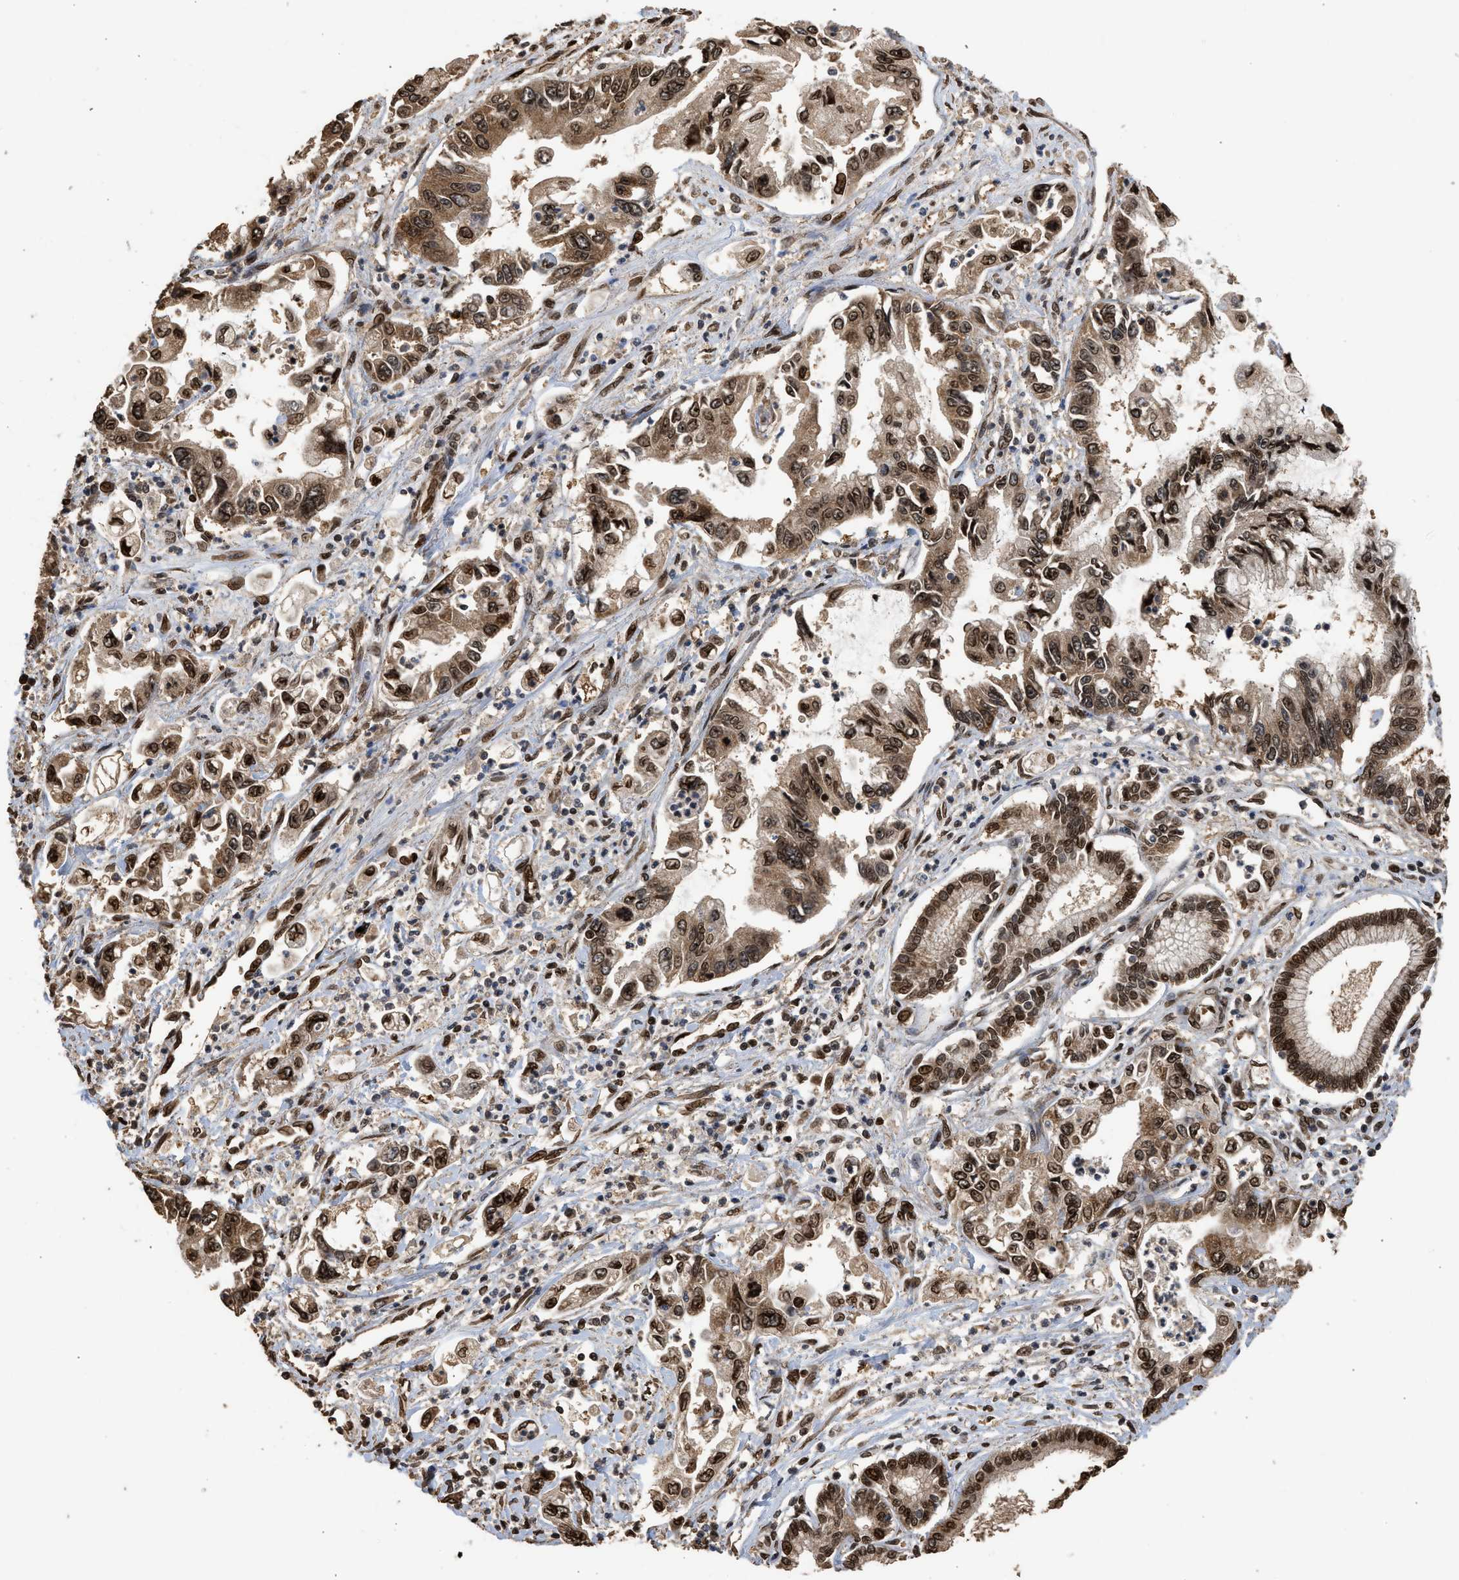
{"staining": {"intensity": "moderate", "quantity": ">75%", "location": "cytoplasmic/membranous,nuclear"}, "tissue": "pancreatic cancer", "cell_type": "Tumor cells", "image_type": "cancer", "snomed": [{"axis": "morphology", "description": "Adenocarcinoma, NOS"}, {"axis": "topography", "description": "Pancreas"}], "caption": "Pancreatic adenocarcinoma was stained to show a protein in brown. There is medium levels of moderate cytoplasmic/membranous and nuclear staining in about >75% of tumor cells.", "gene": "PPP4R3B", "patient": {"sex": "male", "age": 56}}